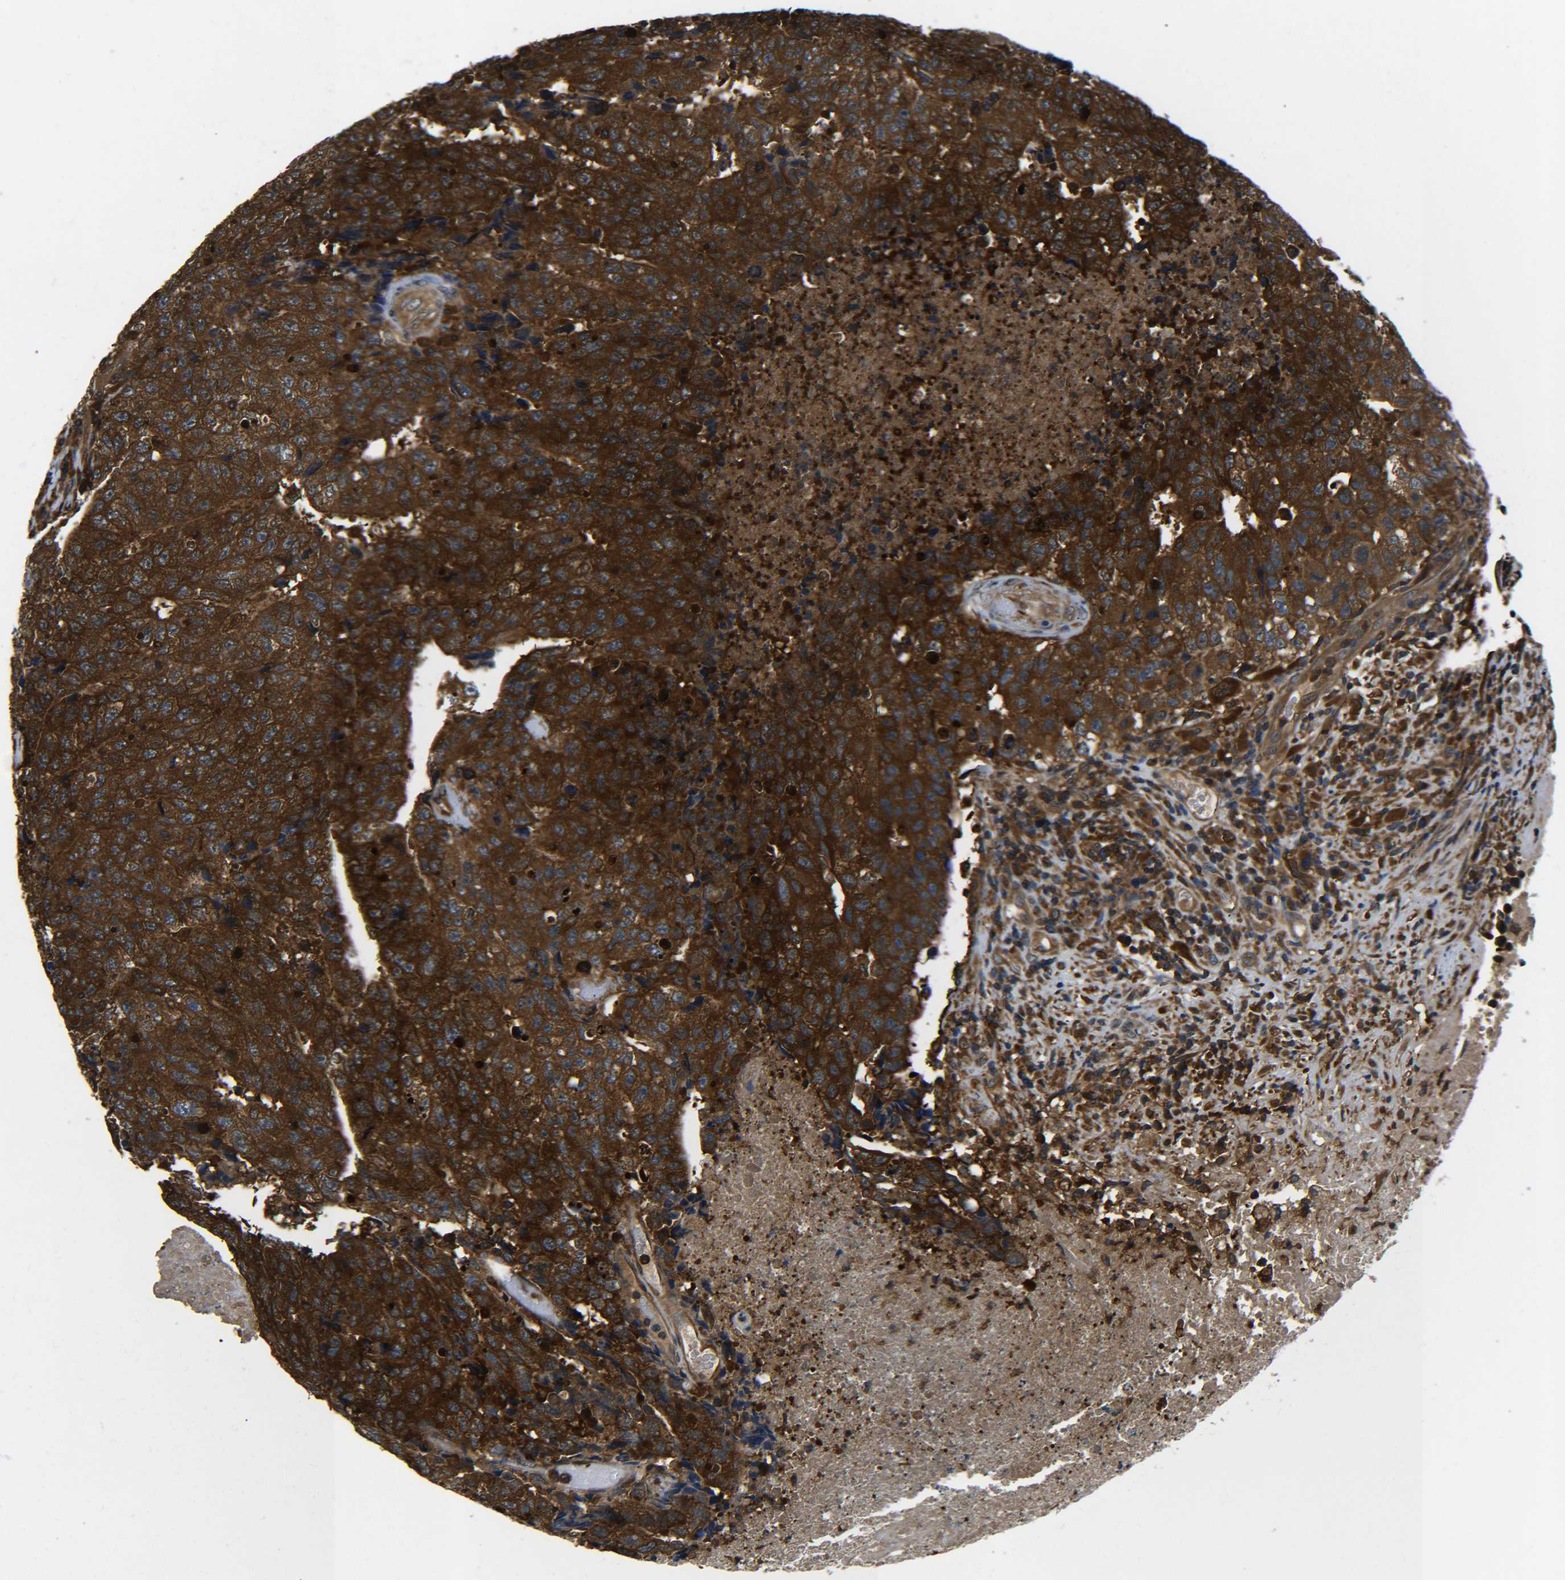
{"staining": {"intensity": "strong", "quantity": ">75%", "location": "cytoplasmic/membranous"}, "tissue": "testis cancer", "cell_type": "Tumor cells", "image_type": "cancer", "snomed": [{"axis": "morphology", "description": "Necrosis, NOS"}, {"axis": "morphology", "description": "Carcinoma, Embryonal, NOS"}, {"axis": "topography", "description": "Testis"}], "caption": "Immunohistochemical staining of human testis cancer reveals high levels of strong cytoplasmic/membranous positivity in about >75% of tumor cells.", "gene": "PREB", "patient": {"sex": "male", "age": 19}}